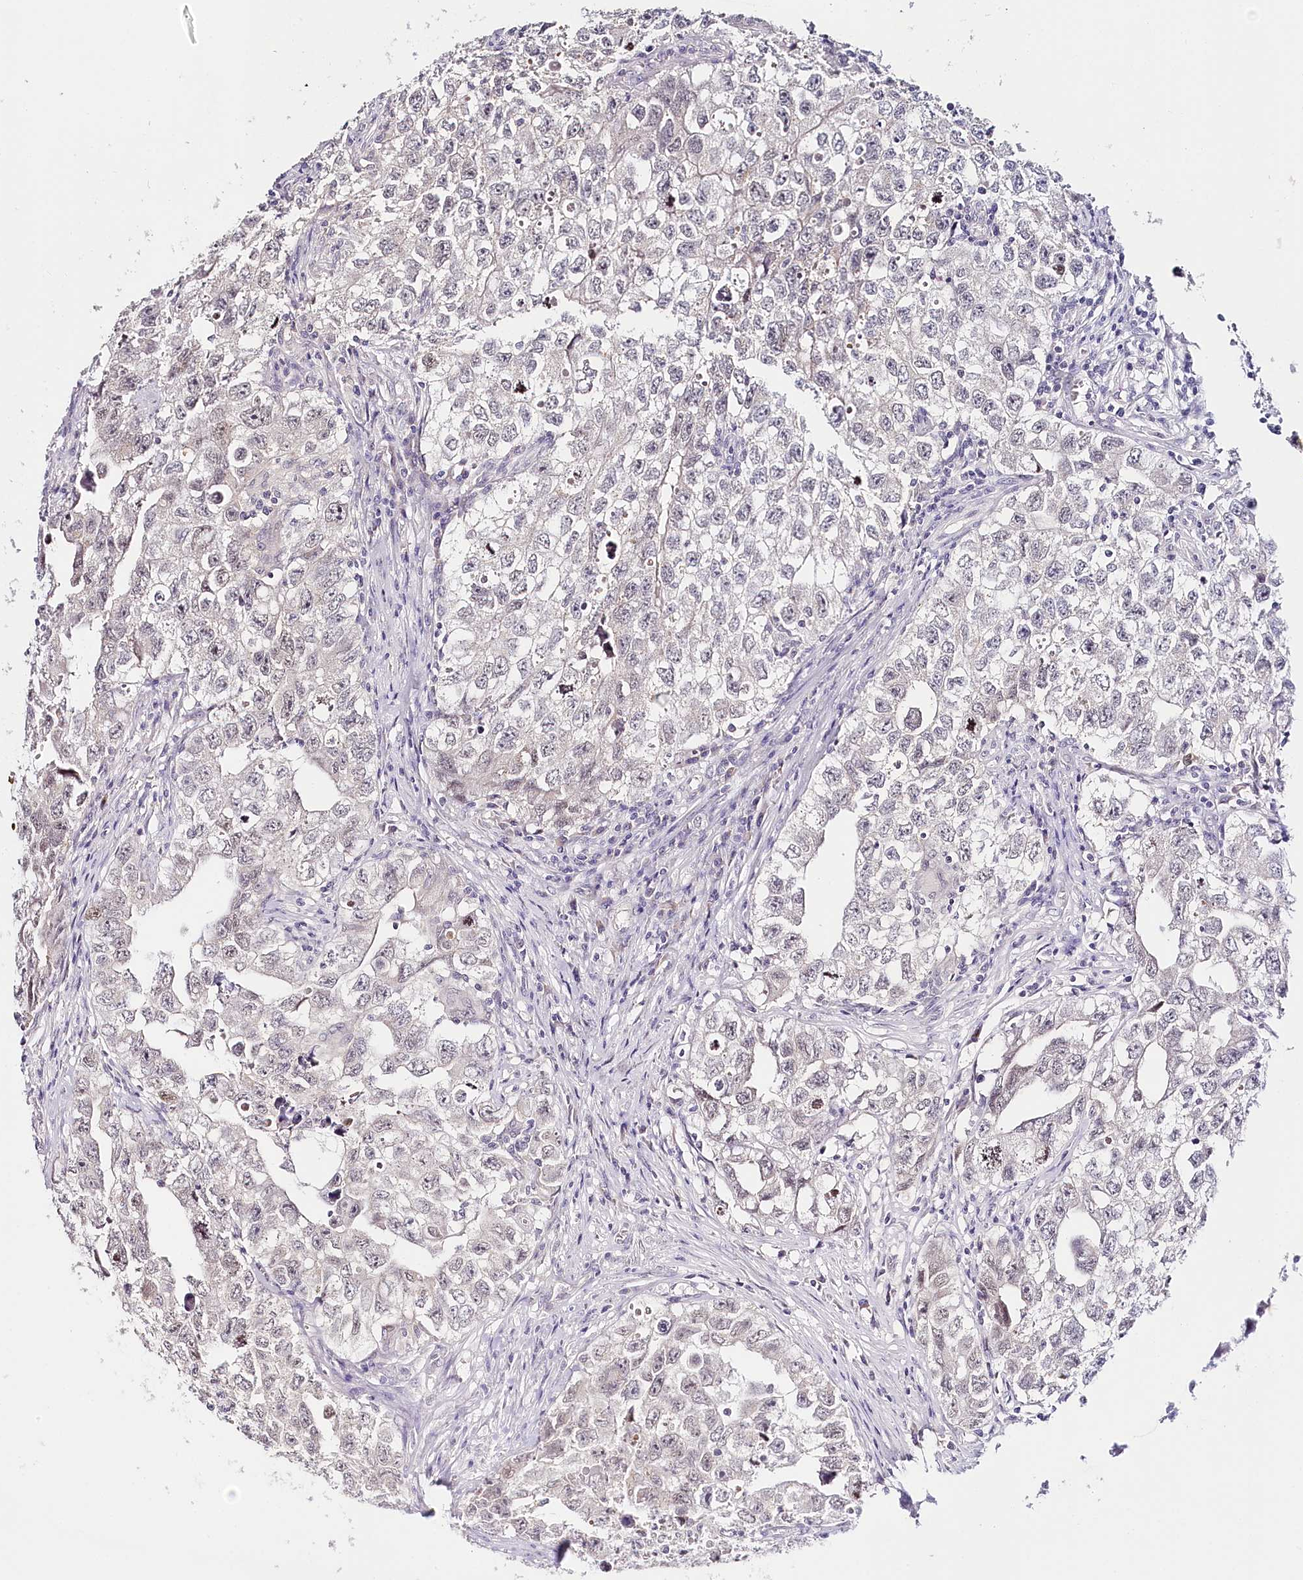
{"staining": {"intensity": "moderate", "quantity": "25%-75%", "location": "nuclear"}, "tissue": "testis cancer", "cell_type": "Tumor cells", "image_type": "cancer", "snomed": [{"axis": "morphology", "description": "Seminoma, NOS"}, {"axis": "morphology", "description": "Carcinoma, Embryonal, NOS"}, {"axis": "topography", "description": "Testis"}], "caption": "An immunohistochemistry (IHC) micrograph of tumor tissue is shown. Protein staining in brown labels moderate nuclear positivity in seminoma (testis) within tumor cells.", "gene": "TP53", "patient": {"sex": "male", "age": 43}}